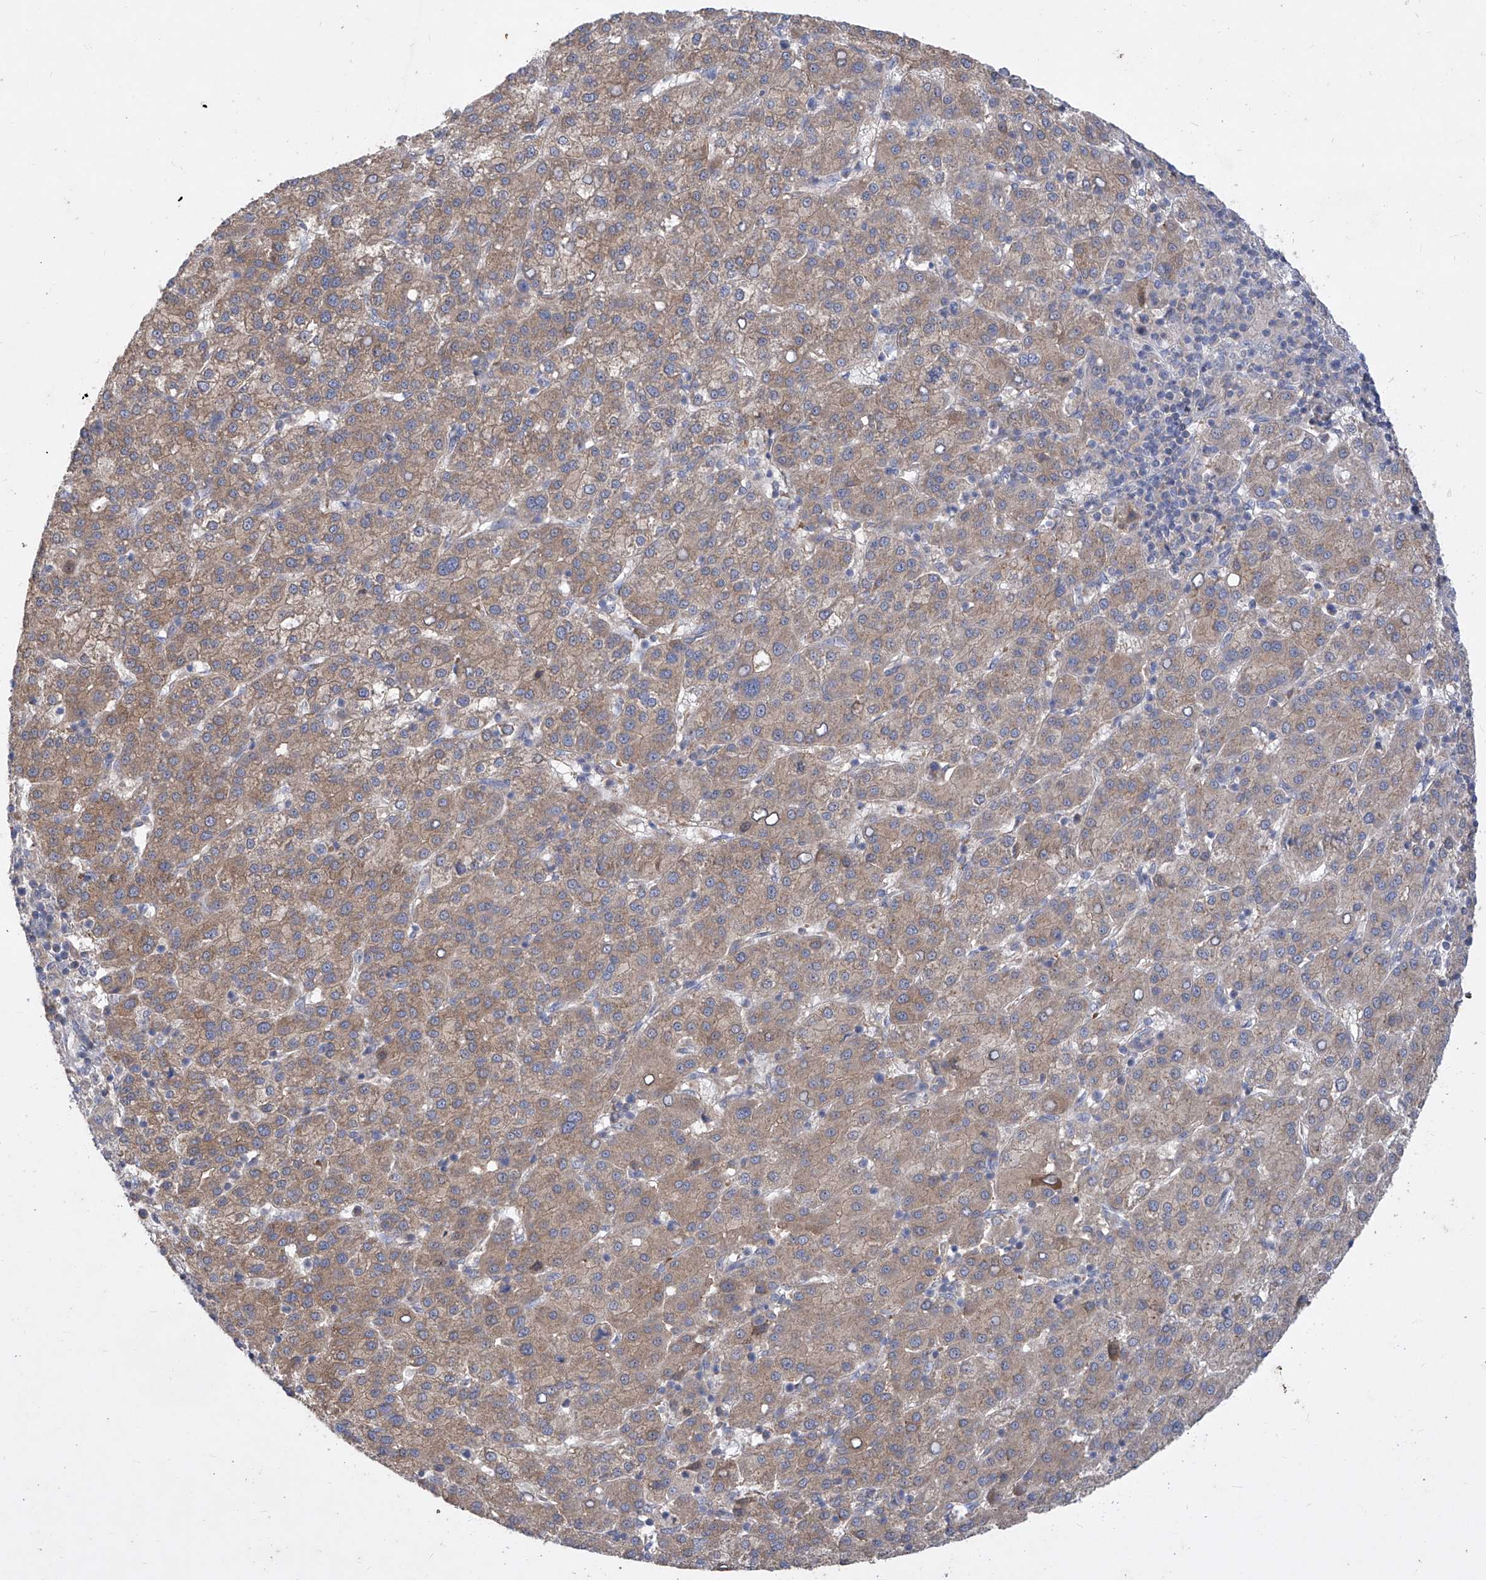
{"staining": {"intensity": "weak", "quantity": ">75%", "location": "cytoplasmic/membranous"}, "tissue": "liver cancer", "cell_type": "Tumor cells", "image_type": "cancer", "snomed": [{"axis": "morphology", "description": "Carcinoma, Hepatocellular, NOS"}, {"axis": "topography", "description": "Liver"}], "caption": "A high-resolution micrograph shows IHC staining of liver hepatocellular carcinoma, which shows weak cytoplasmic/membranous expression in about >75% of tumor cells.", "gene": "COQ3", "patient": {"sex": "female", "age": 58}}